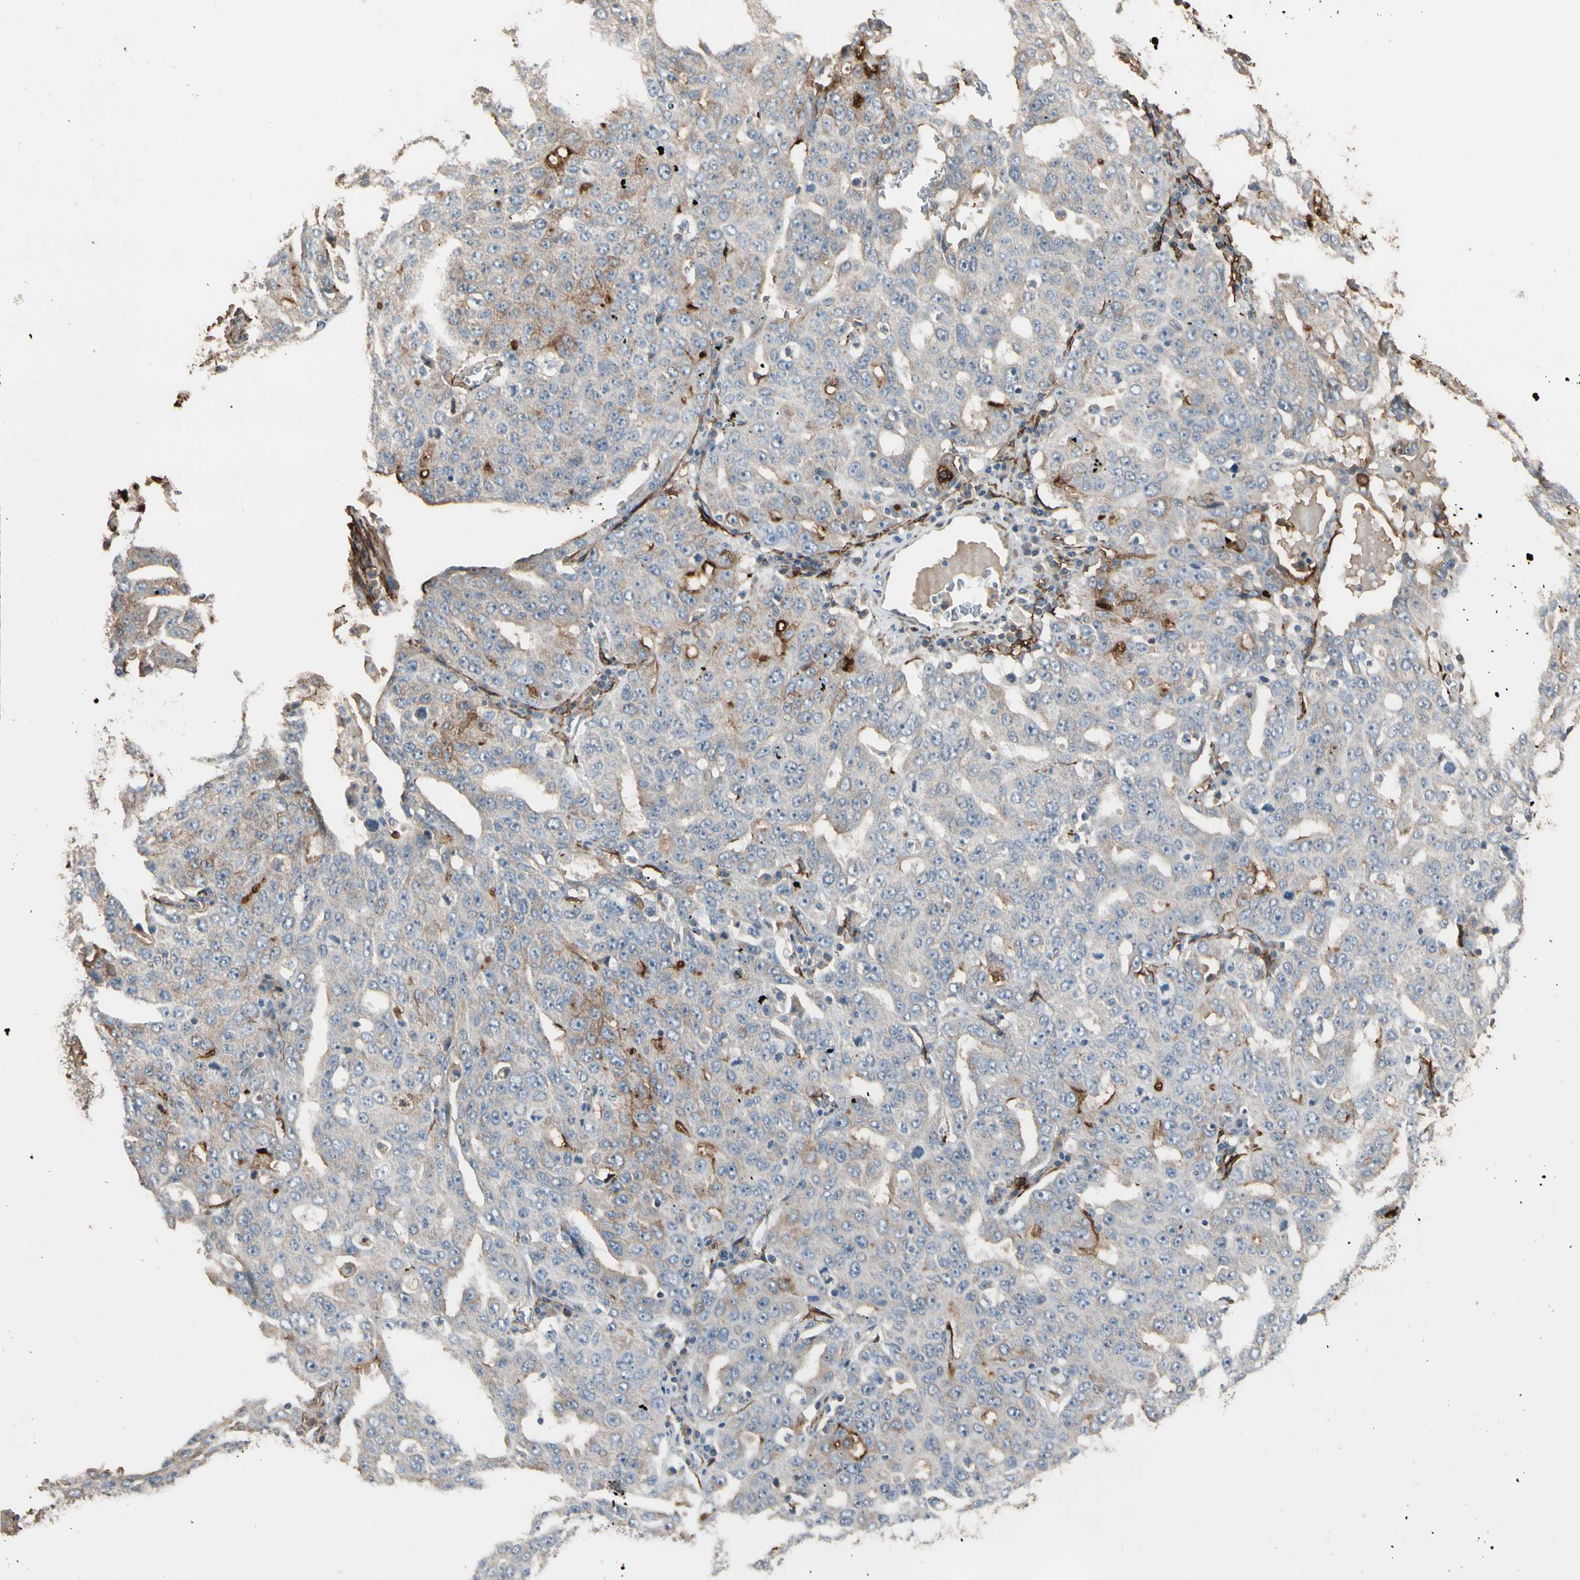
{"staining": {"intensity": "strong", "quantity": "25%-75%", "location": "cytoplasmic/membranous"}, "tissue": "ovarian cancer", "cell_type": "Tumor cells", "image_type": "cancer", "snomed": [{"axis": "morphology", "description": "Carcinoma, endometroid"}, {"axis": "topography", "description": "Ovary"}], "caption": "Immunohistochemical staining of human ovarian cancer (endometroid carcinoma) displays strong cytoplasmic/membranous protein staining in about 25%-75% of tumor cells. The staining was performed using DAB, with brown indicating positive protein expression. Nuclei are stained blue with hematoxylin.", "gene": "SUSD2", "patient": {"sex": "female", "age": 62}}